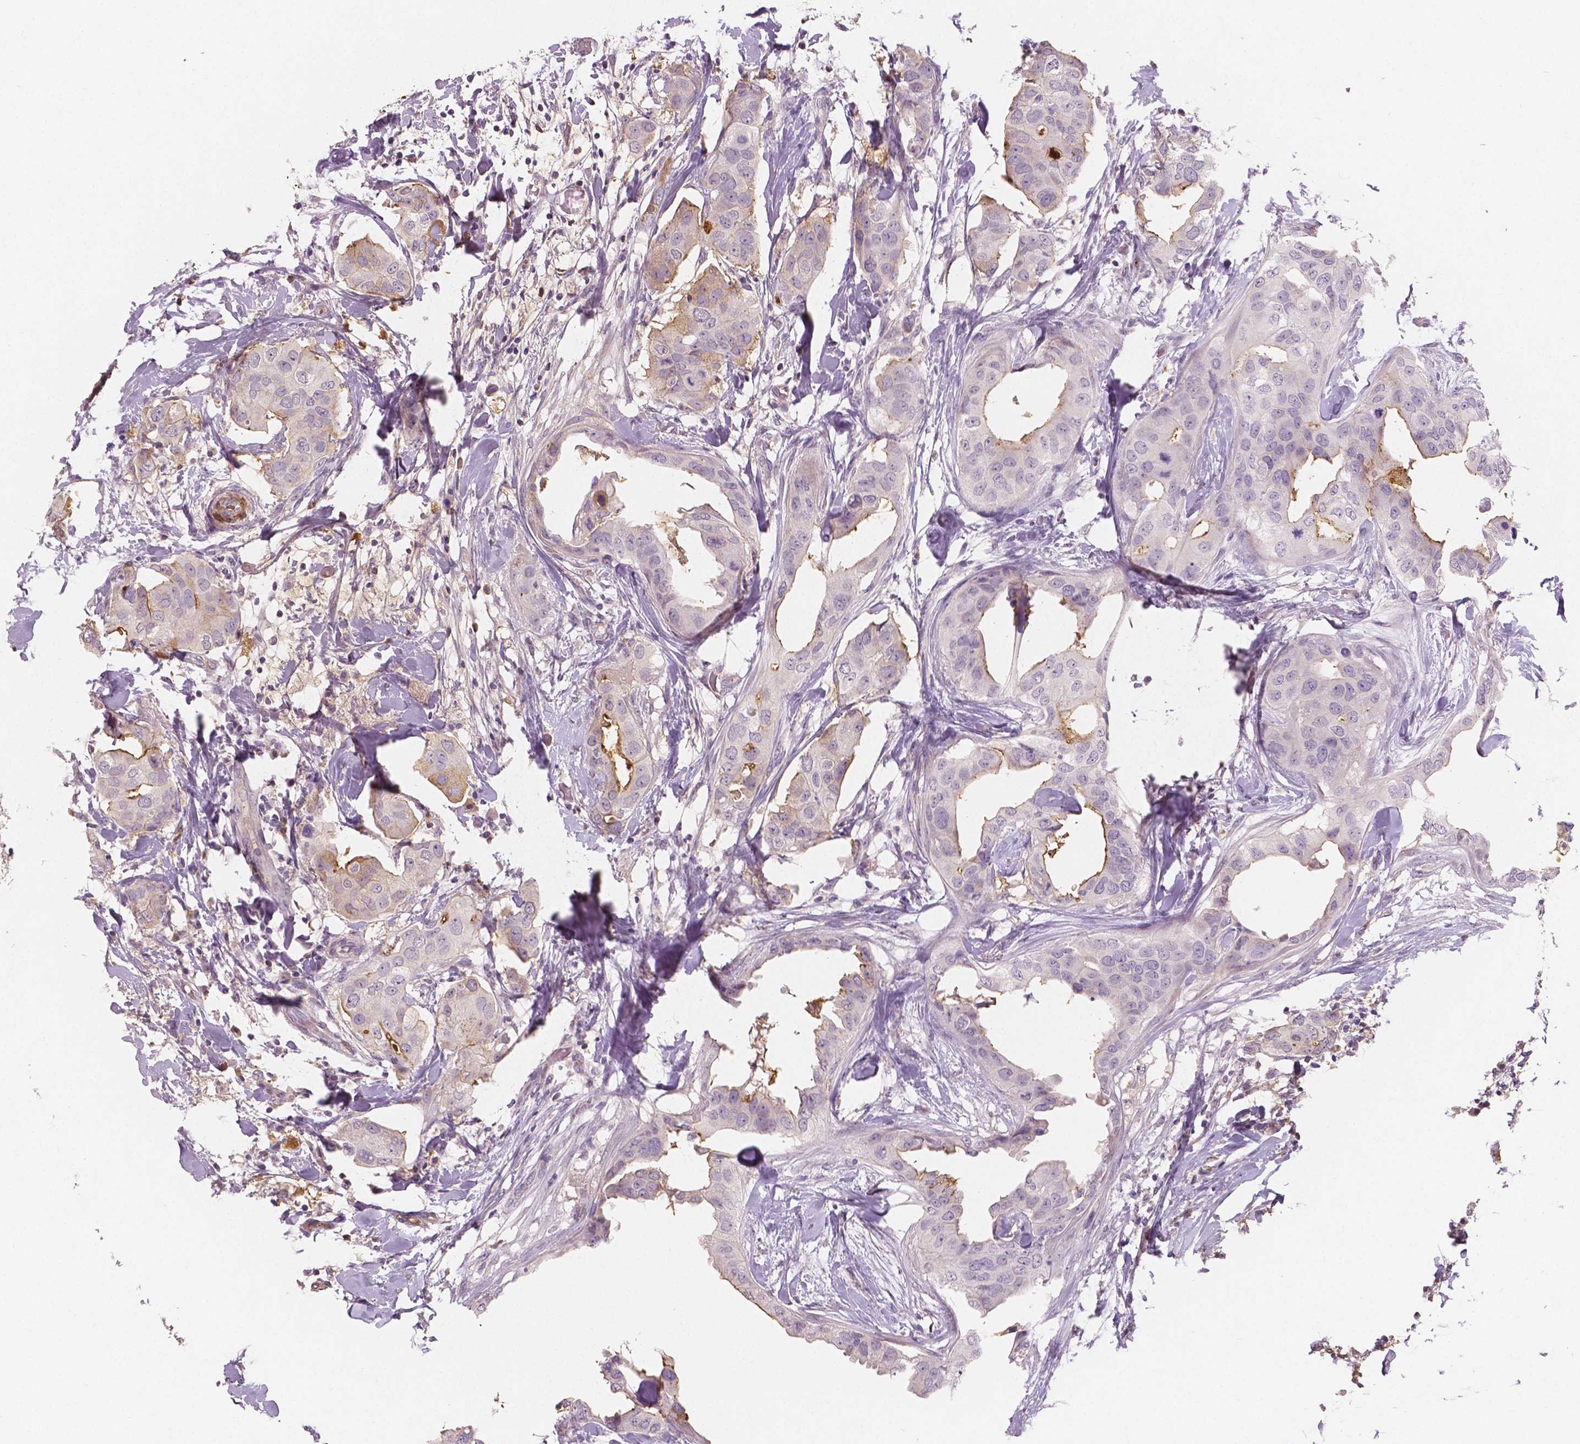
{"staining": {"intensity": "moderate", "quantity": "<25%", "location": "cytoplasmic/membranous"}, "tissue": "breast cancer", "cell_type": "Tumor cells", "image_type": "cancer", "snomed": [{"axis": "morphology", "description": "Normal tissue, NOS"}, {"axis": "morphology", "description": "Duct carcinoma"}, {"axis": "topography", "description": "Breast"}], "caption": "IHC micrograph of neoplastic tissue: breast cancer stained using IHC displays low levels of moderate protein expression localized specifically in the cytoplasmic/membranous of tumor cells, appearing as a cytoplasmic/membranous brown color.", "gene": "APOA4", "patient": {"sex": "female", "age": 40}}